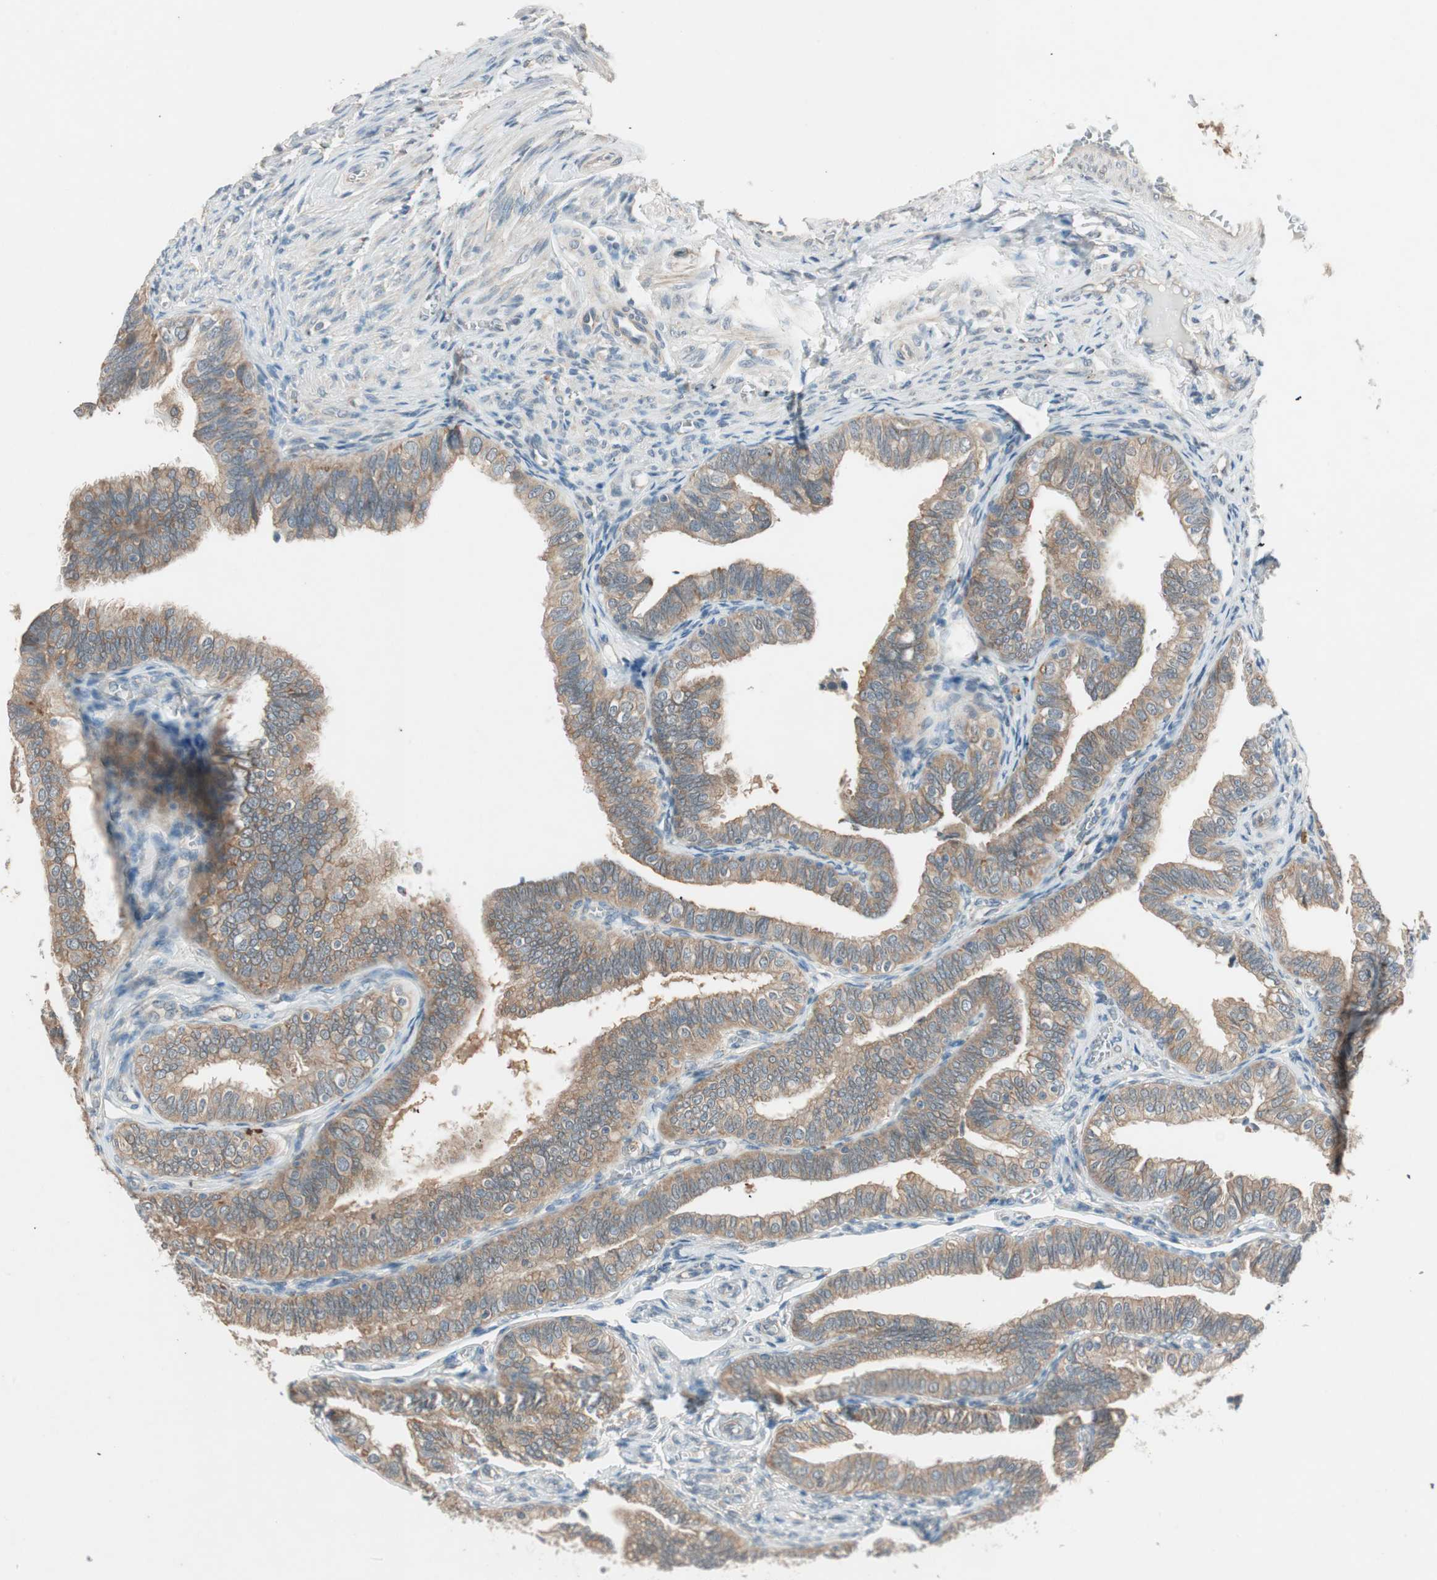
{"staining": {"intensity": "moderate", "quantity": ">75%", "location": "cytoplasmic/membranous"}, "tissue": "fallopian tube", "cell_type": "Glandular cells", "image_type": "normal", "snomed": [{"axis": "morphology", "description": "Normal tissue, NOS"}, {"axis": "topography", "description": "Fallopian tube"}], "caption": "Immunohistochemical staining of normal human fallopian tube displays >75% levels of moderate cytoplasmic/membranous protein expression in approximately >75% of glandular cells. The staining was performed using DAB to visualize the protein expression in brown, while the nuclei were stained in blue with hematoxylin (Magnification: 20x).", "gene": "NCLN", "patient": {"sex": "female", "age": 46}}